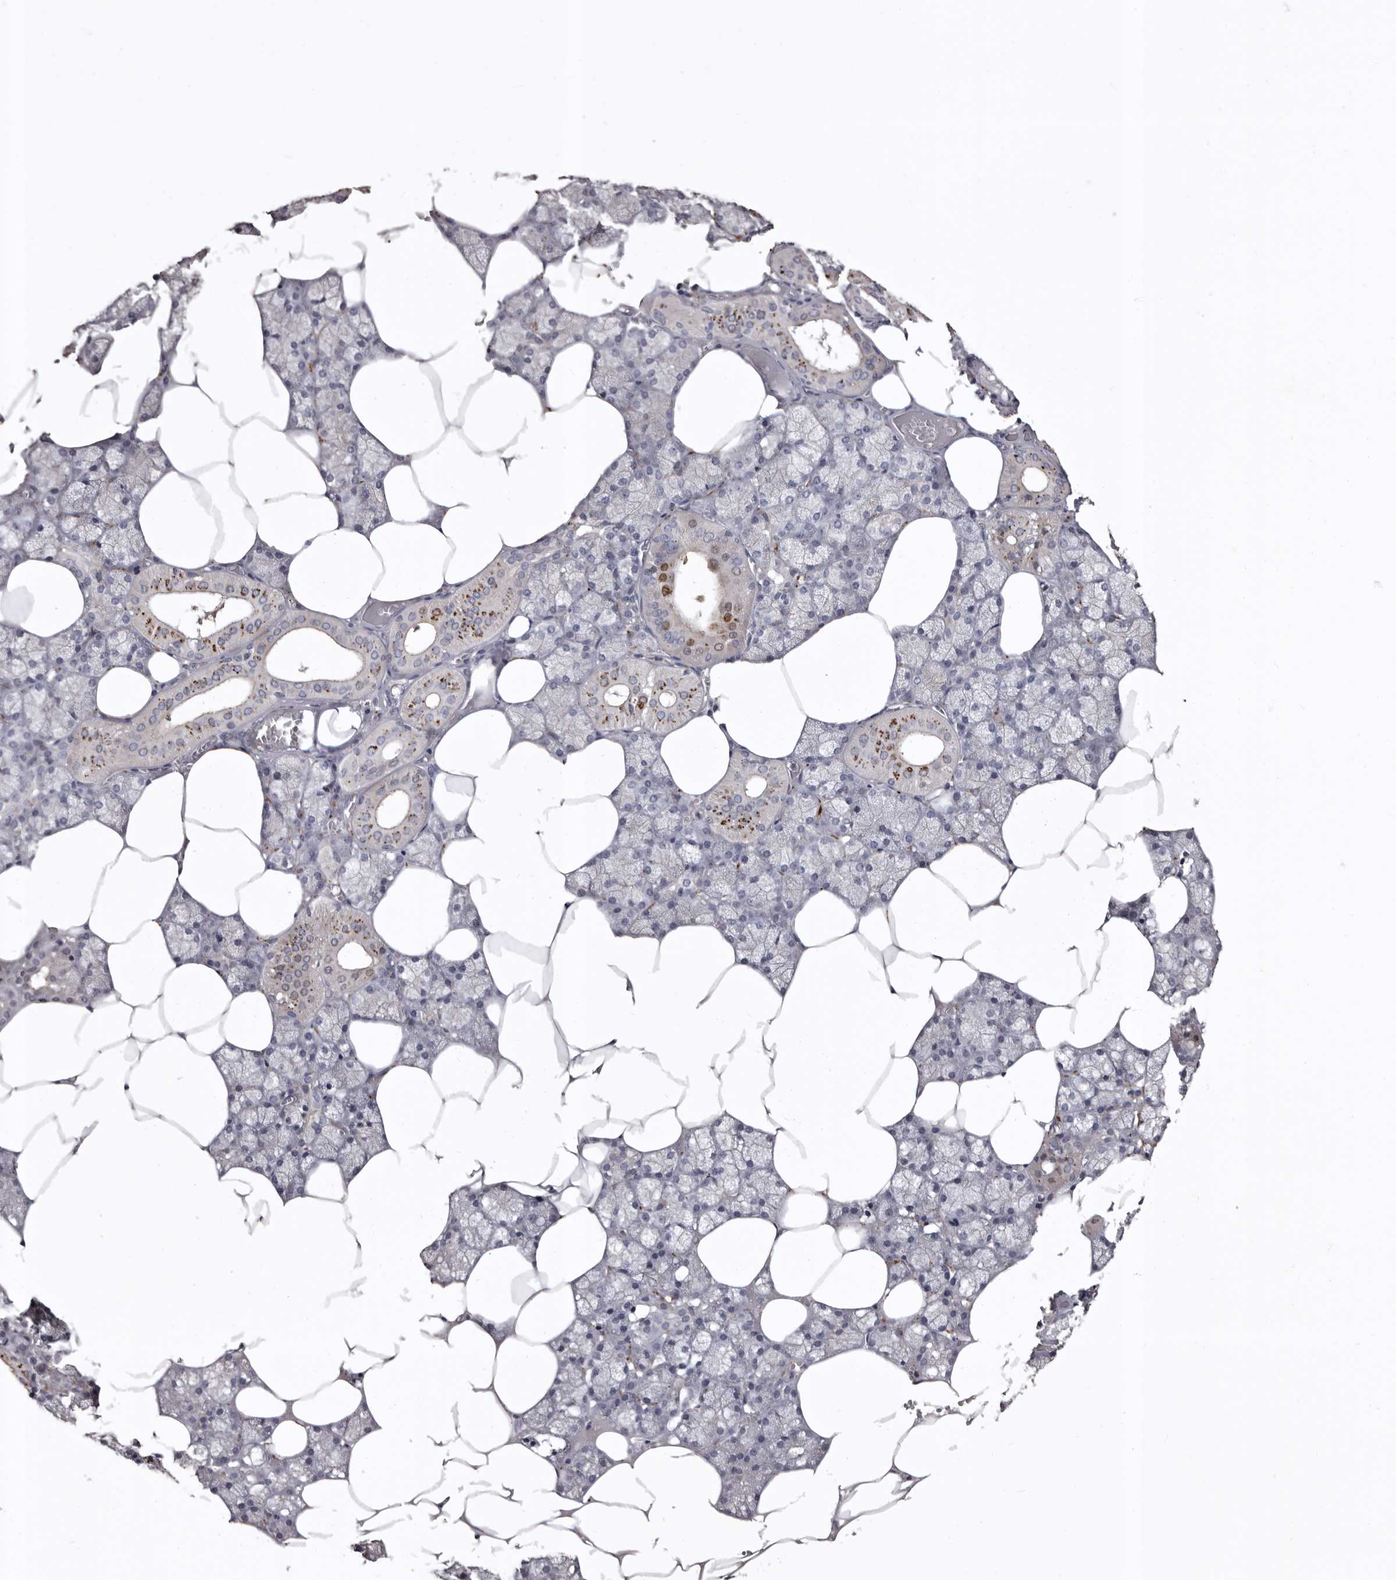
{"staining": {"intensity": "moderate", "quantity": "<25%", "location": "cytoplasmic/membranous"}, "tissue": "salivary gland", "cell_type": "Glandular cells", "image_type": "normal", "snomed": [{"axis": "morphology", "description": "Normal tissue, NOS"}, {"axis": "topography", "description": "Salivary gland"}], "caption": "Immunohistochemistry (DAB (3,3'-diaminobenzidine)) staining of unremarkable salivary gland exhibits moderate cytoplasmic/membranous protein expression in approximately <25% of glandular cells. The staining was performed using DAB (3,3'-diaminobenzidine) to visualize the protein expression in brown, while the nuclei were stained in blue with hematoxylin (Magnification: 20x).", "gene": "SLC10A4", "patient": {"sex": "male", "age": 62}}